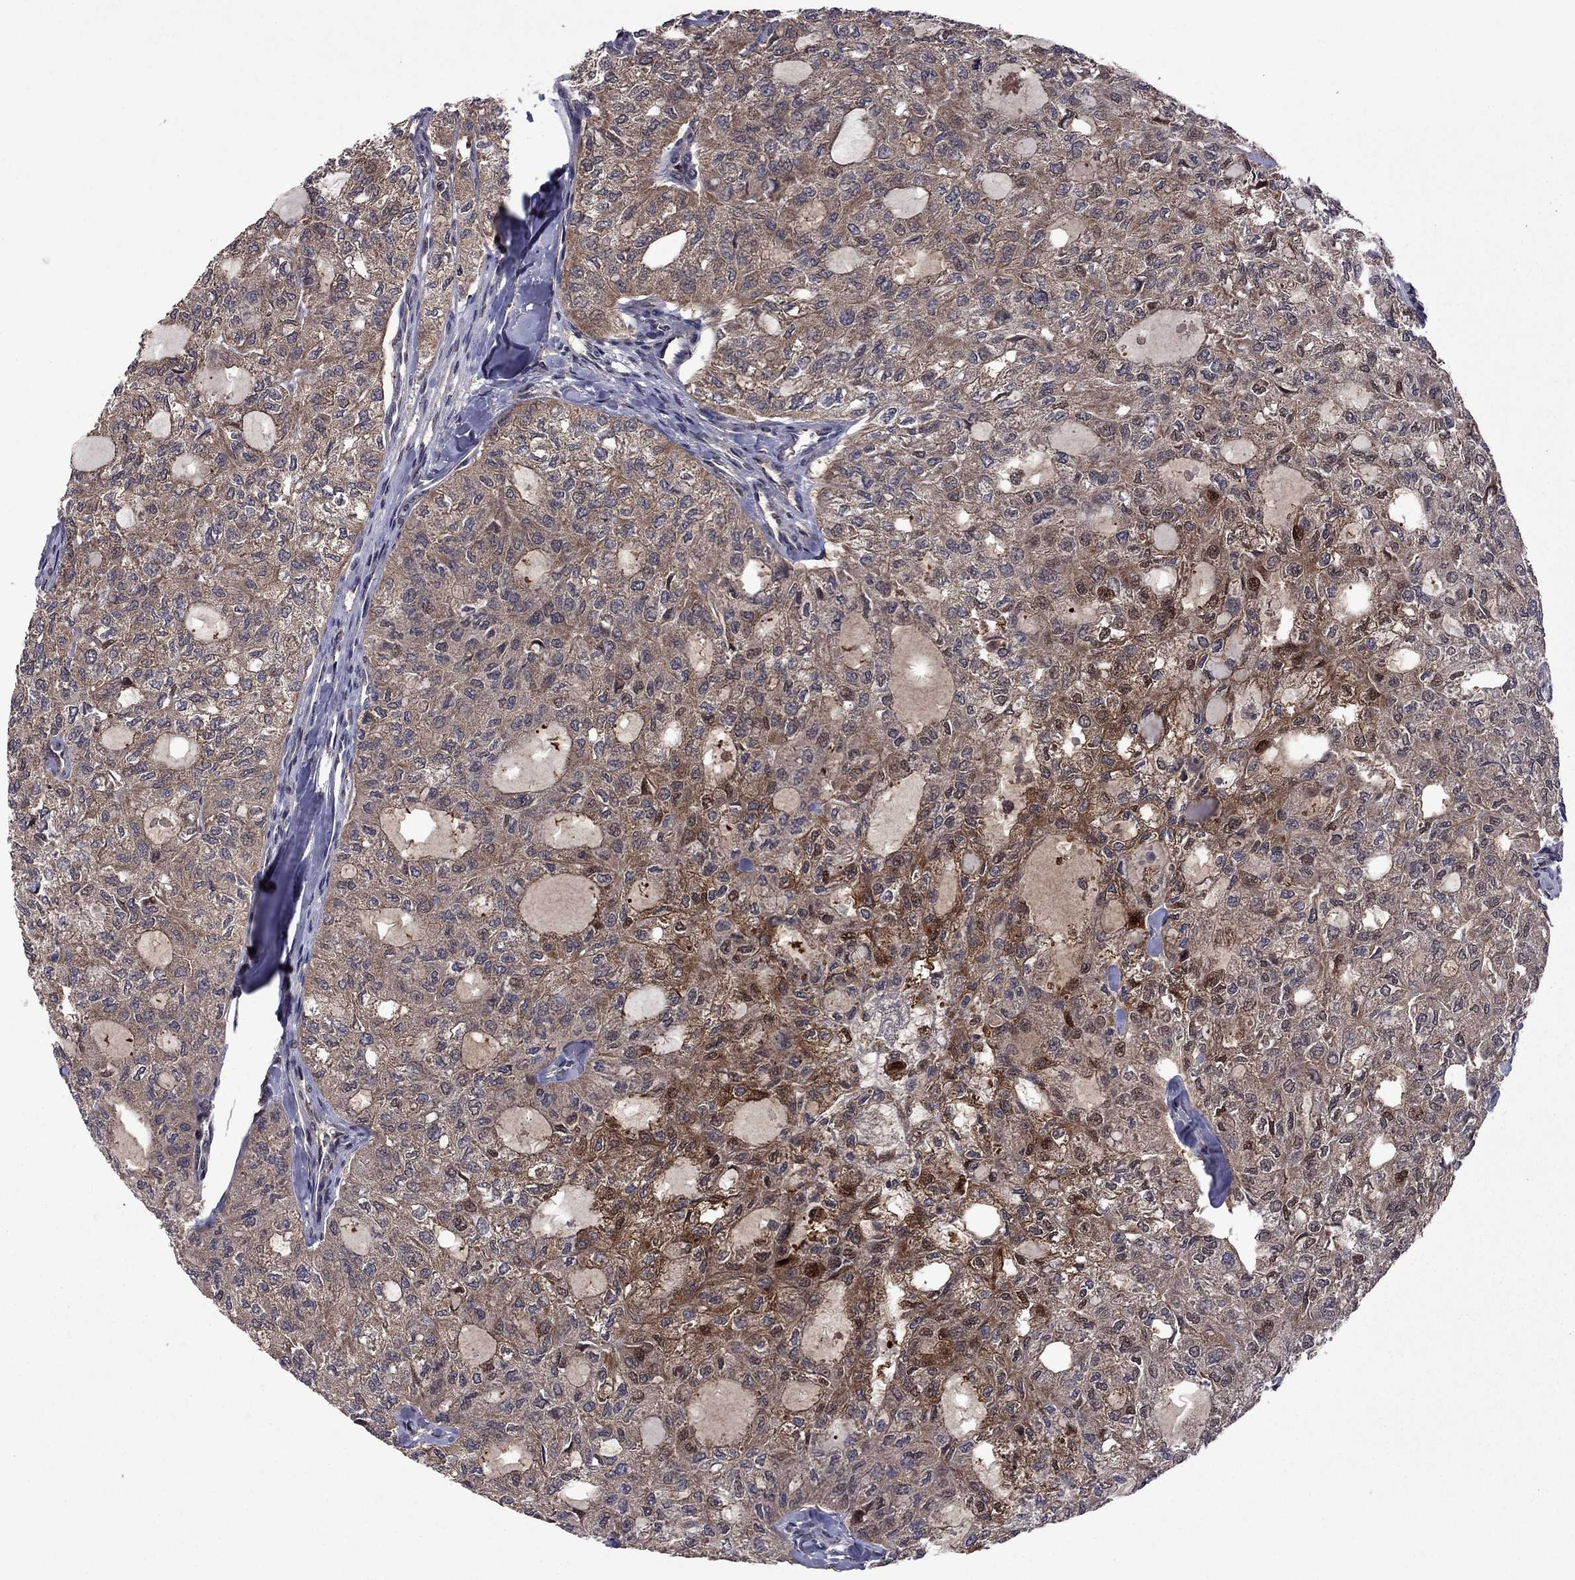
{"staining": {"intensity": "moderate", "quantity": ">75%", "location": "cytoplasmic/membranous"}, "tissue": "thyroid cancer", "cell_type": "Tumor cells", "image_type": "cancer", "snomed": [{"axis": "morphology", "description": "Follicular adenoma carcinoma, NOS"}, {"axis": "topography", "description": "Thyroid gland"}], "caption": "Immunohistochemical staining of human thyroid follicular adenoma carcinoma reveals medium levels of moderate cytoplasmic/membranous staining in approximately >75% of tumor cells.", "gene": "IPP", "patient": {"sex": "male", "age": 75}}